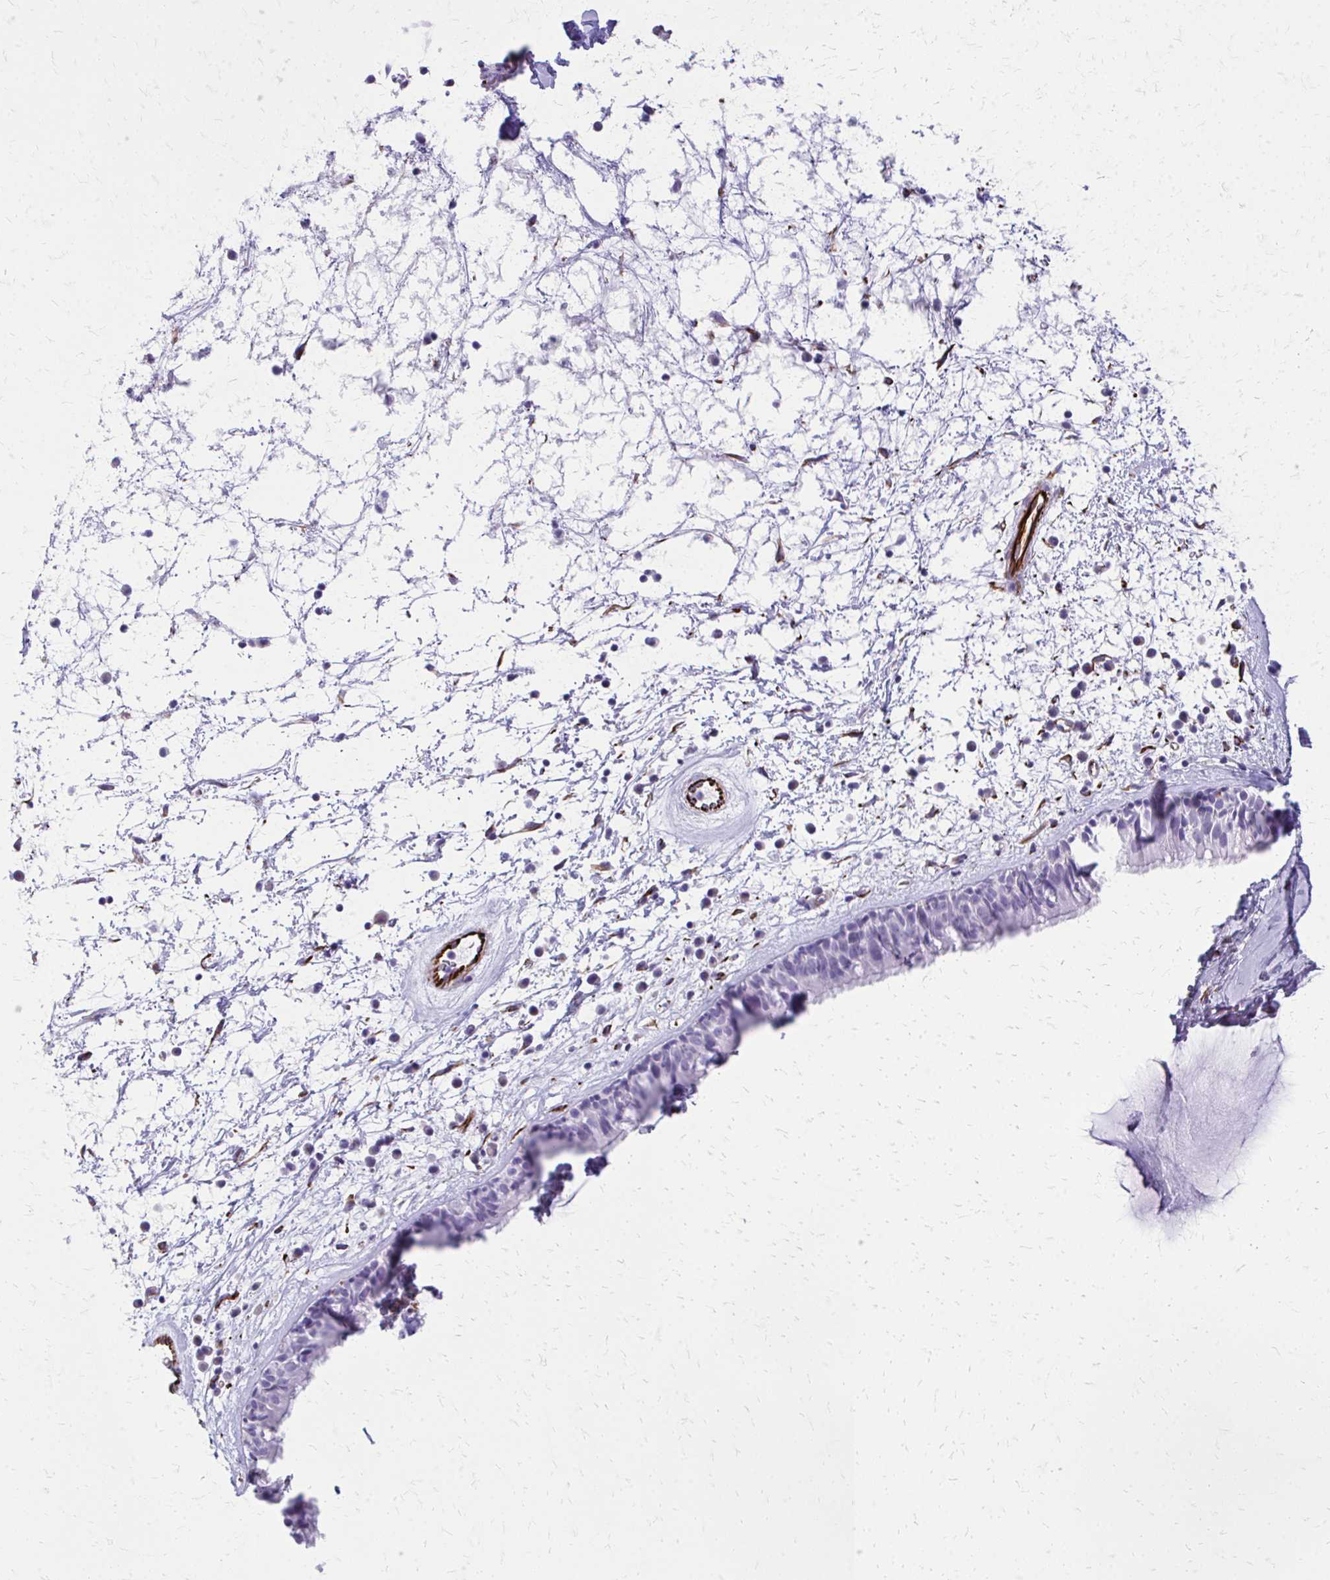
{"staining": {"intensity": "negative", "quantity": "none", "location": "none"}, "tissue": "nasopharynx", "cell_type": "Respiratory epithelial cells", "image_type": "normal", "snomed": [{"axis": "morphology", "description": "Normal tissue, NOS"}, {"axis": "topography", "description": "Nasopharynx"}], "caption": "Nasopharynx stained for a protein using immunohistochemistry exhibits no expression respiratory epithelial cells.", "gene": "TRIM6", "patient": {"sex": "male", "age": 24}}